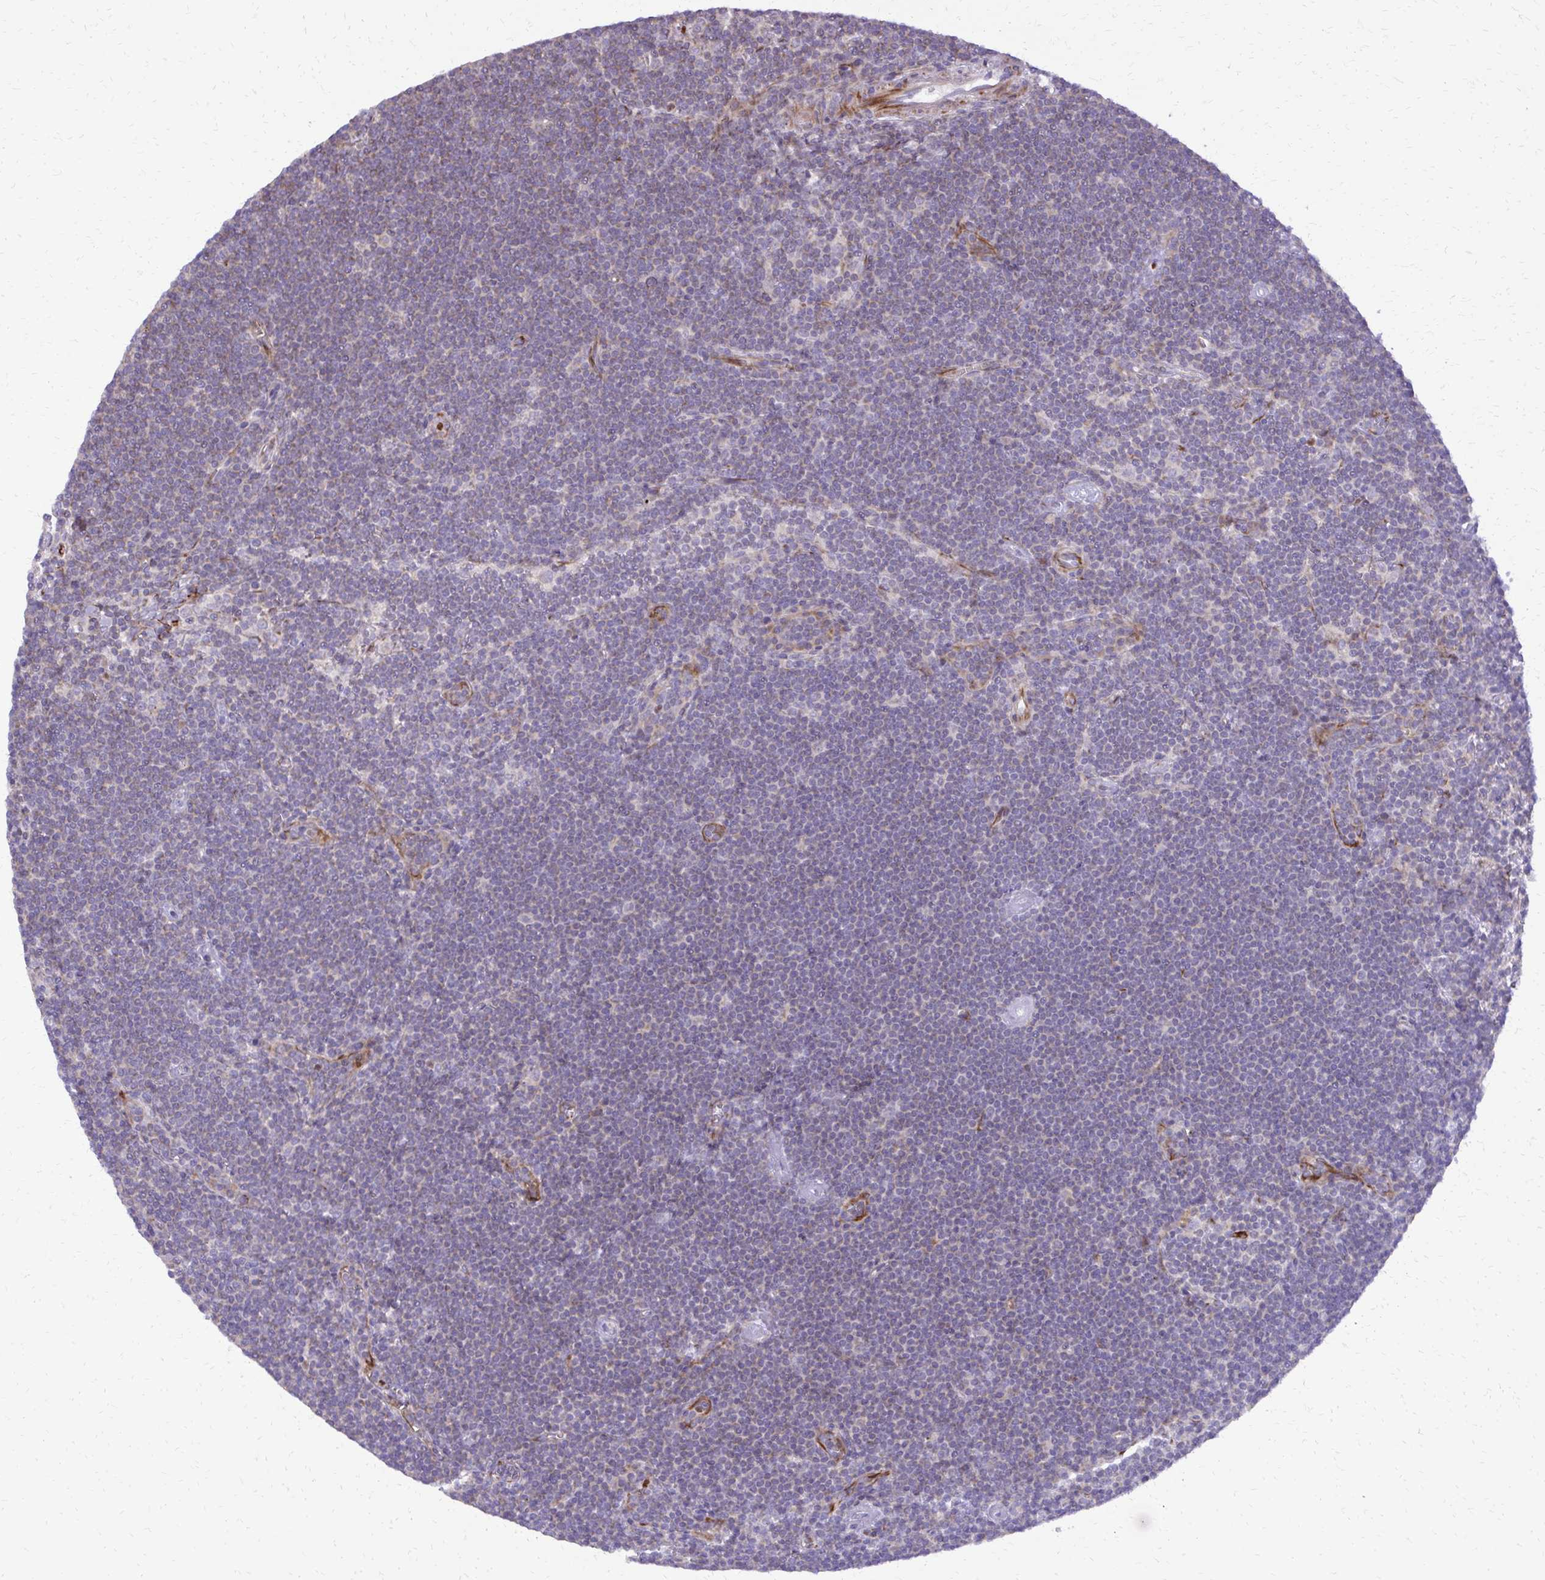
{"staining": {"intensity": "negative", "quantity": "none", "location": "none"}, "tissue": "lymphoma", "cell_type": "Tumor cells", "image_type": "cancer", "snomed": [{"axis": "morphology", "description": "Malignant lymphoma, non-Hodgkin's type, Low grade"}, {"axis": "topography", "description": "Lymph node"}], "caption": "Lymphoma was stained to show a protein in brown. There is no significant expression in tumor cells. Nuclei are stained in blue.", "gene": "ABCC3", "patient": {"sex": "female", "age": 73}}